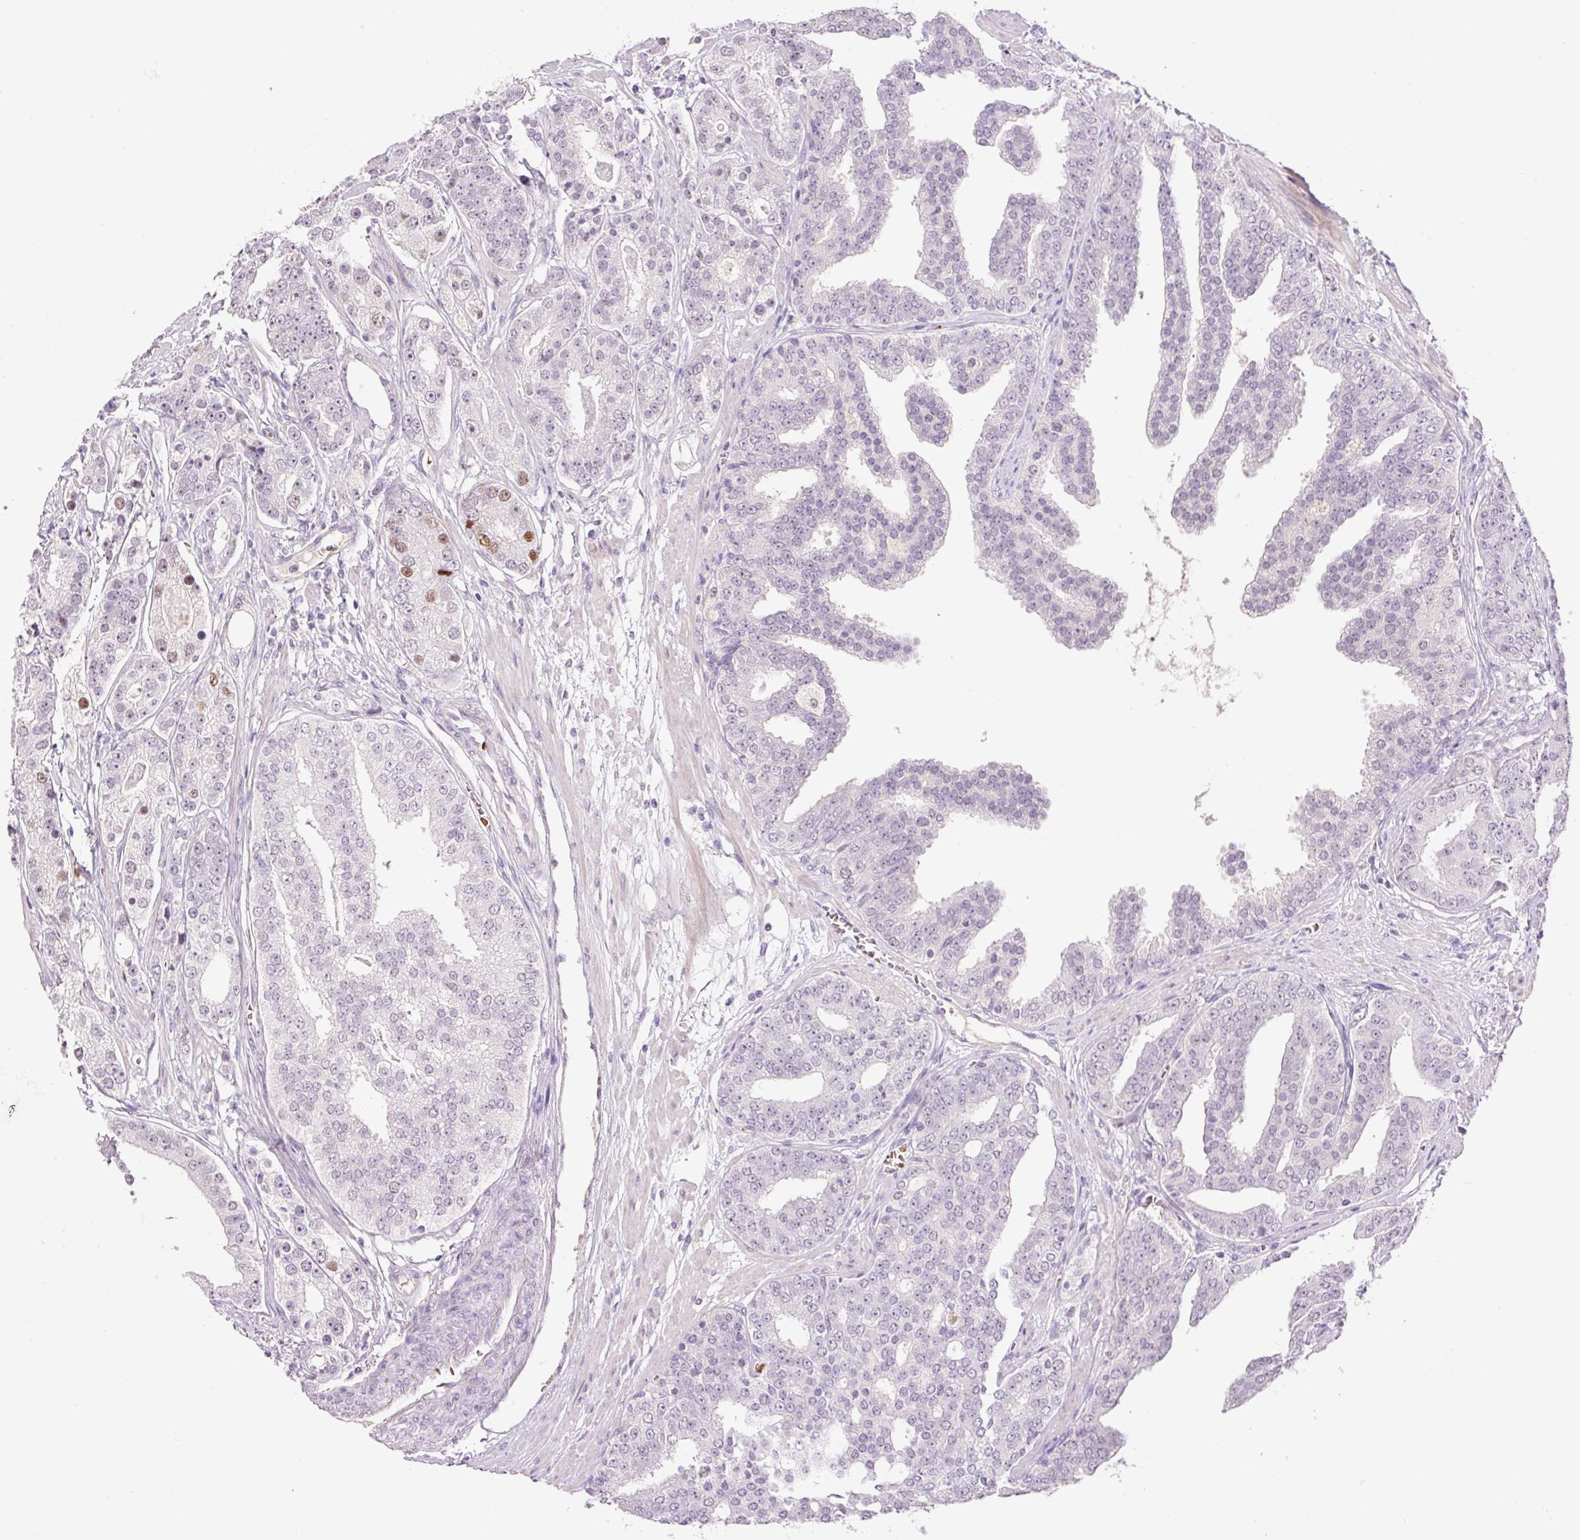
{"staining": {"intensity": "negative", "quantity": "none", "location": "none"}, "tissue": "prostate cancer", "cell_type": "Tumor cells", "image_type": "cancer", "snomed": [{"axis": "morphology", "description": "Adenocarcinoma, High grade"}, {"axis": "topography", "description": "Prostate"}], "caption": "IHC image of human prostate adenocarcinoma (high-grade) stained for a protein (brown), which displays no staining in tumor cells.", "gene": "LY6G6D", "patient": {"sex": "male", "age": 71}}